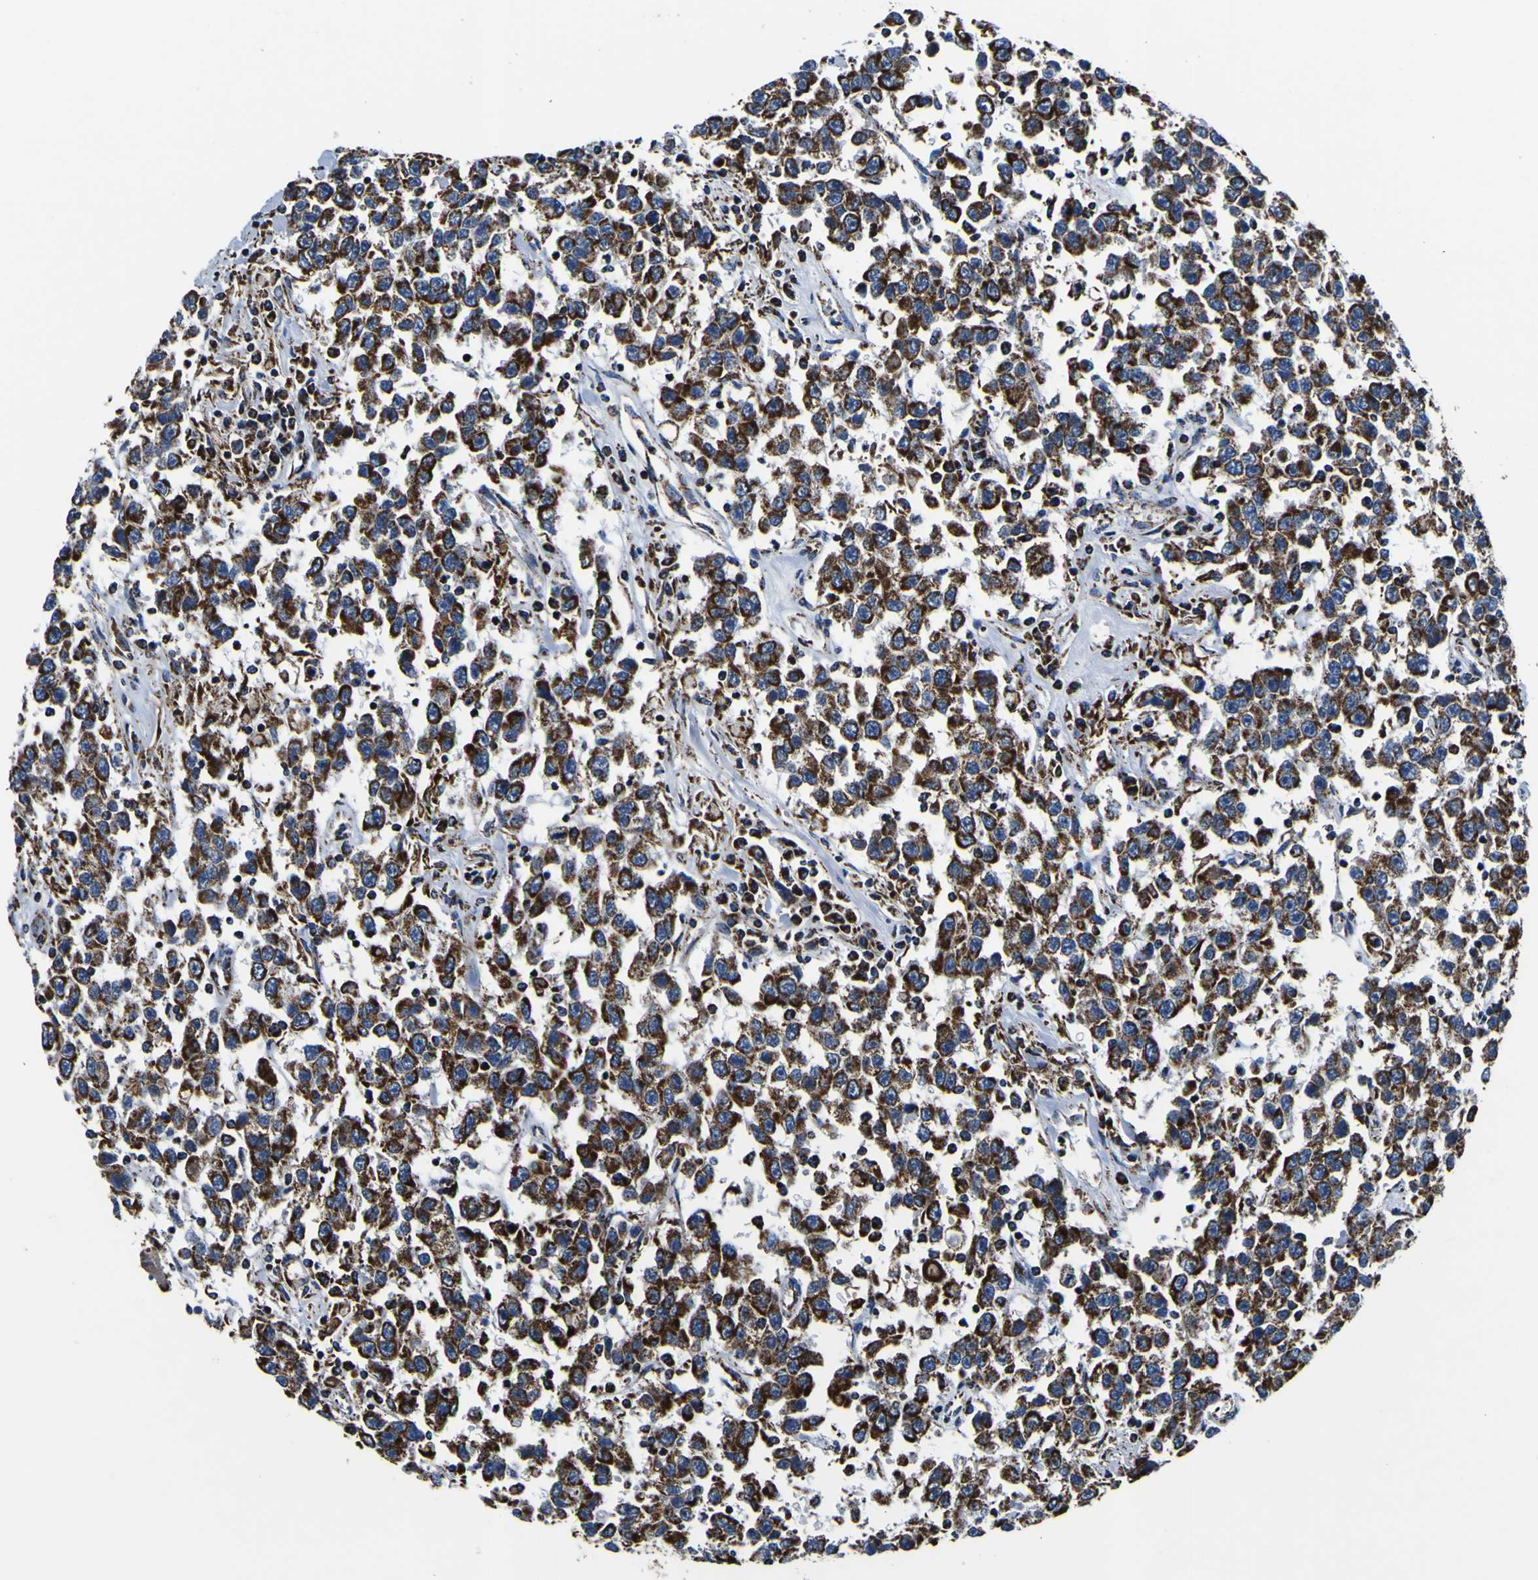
{"staining": {"intensity": "strong", "quantity": ">75%", "location": "cytoplasmic/membranous"}, "tissue": "testis cancer", "cell_type": "Tumor cells", "image_type": "cancer", "snomed": [{"axis": "morphology", "description": "Seminoma, NOS"}, {"axis": "topography", "description": "Testis"}], "caption": "DAB immunohistochemical staining of human seminoma (testis) shows strong cytoplasmic/membranous protein positivity in approximately >75% of tumor cells.", "gene": "PTRH2", "patient": {"sex": "male", "age": 41}}